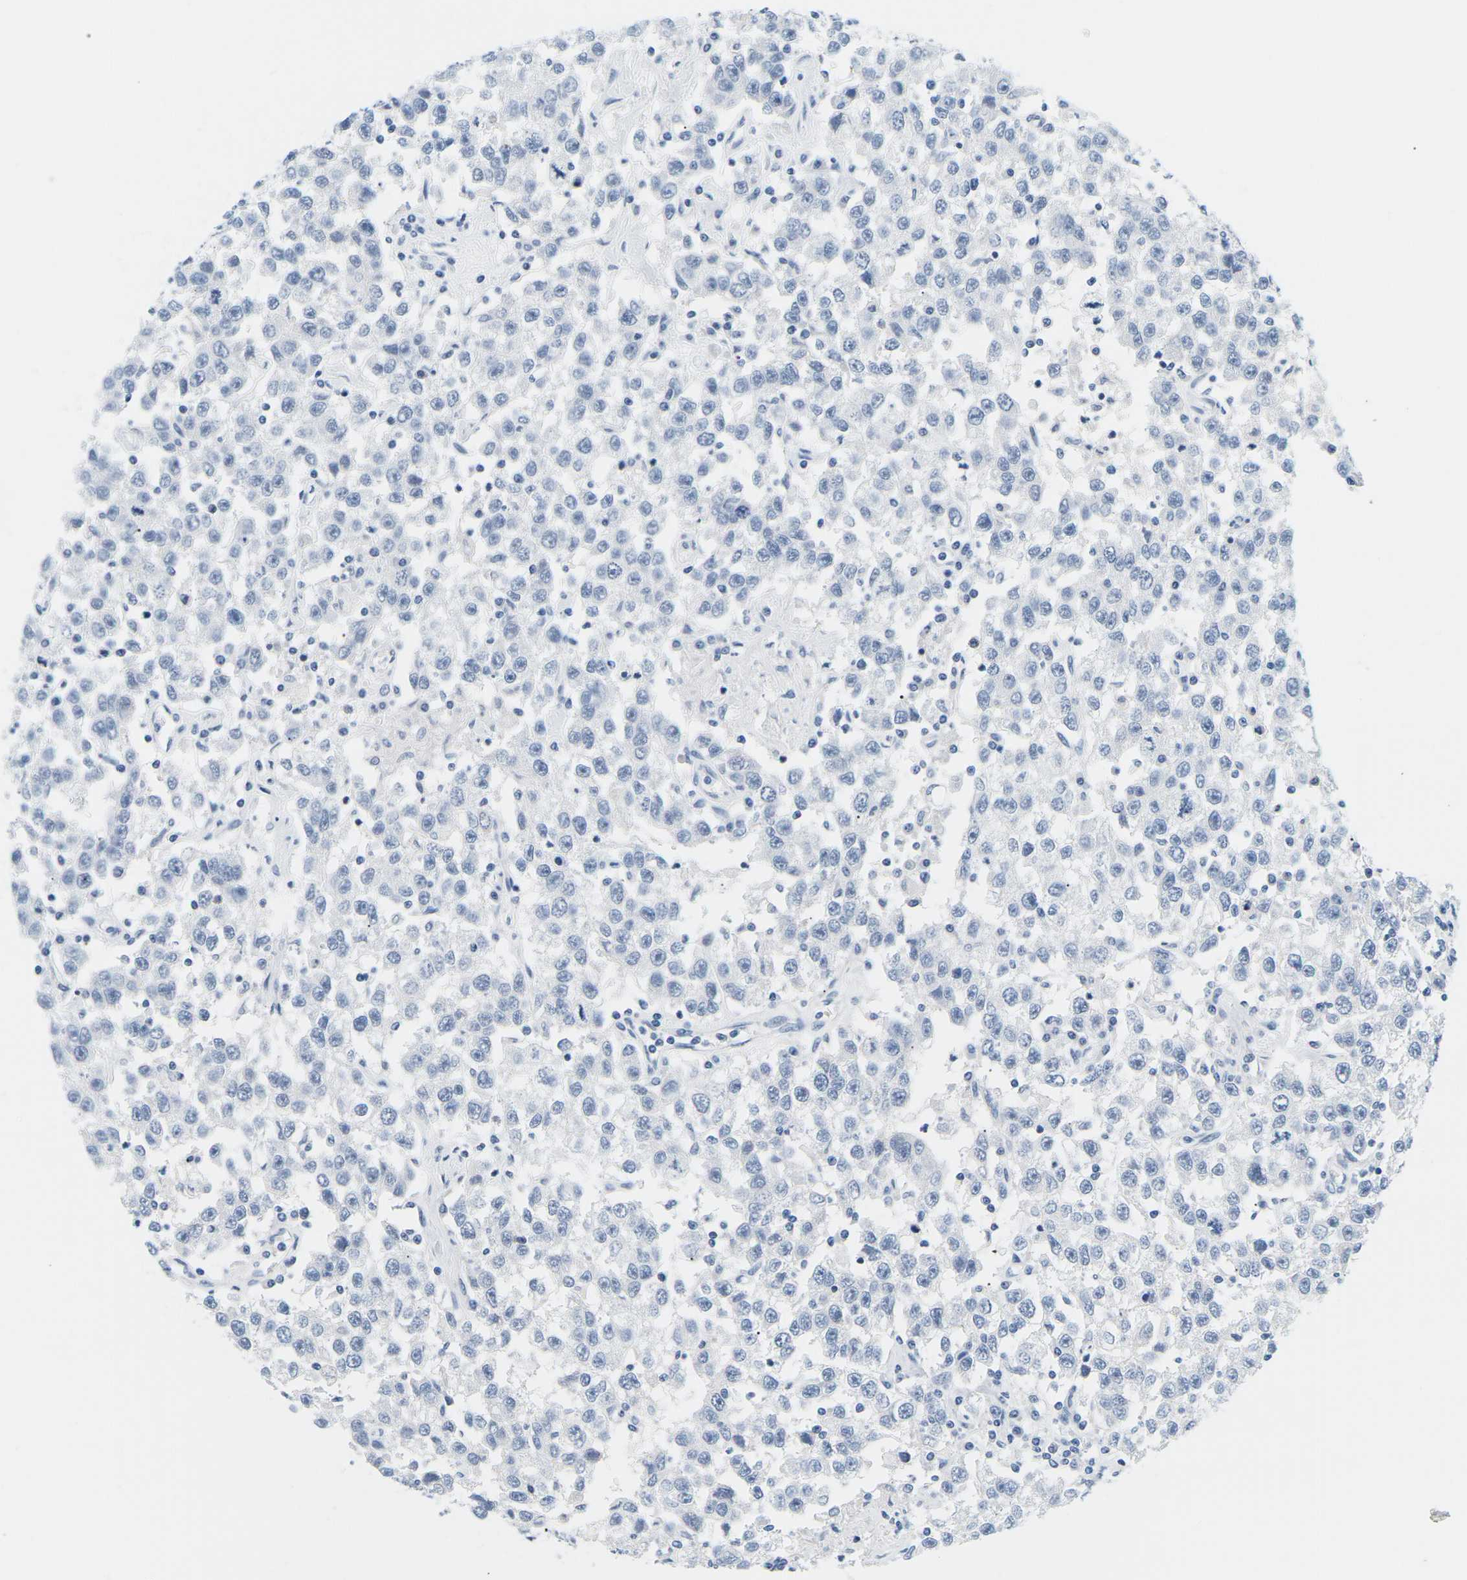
{"staining": {"intensity": "negative", "quantity": "none", "location": "none"}, "tissue": "testis cancer", "cell_type": "Tumor cells", "image_type": "cancer", "snomed": [{"axis": "morphology", "description": "Seminoma, NOS"}, {"axis": "topography", "description": "Testis"}], "caption": "This is an immunohistochemistry histopathology image of human testis cancer (seminoma). There is no expression in tumor cells.", "gene": "APOB", "patient": {"sex": "male", "age": 41}}